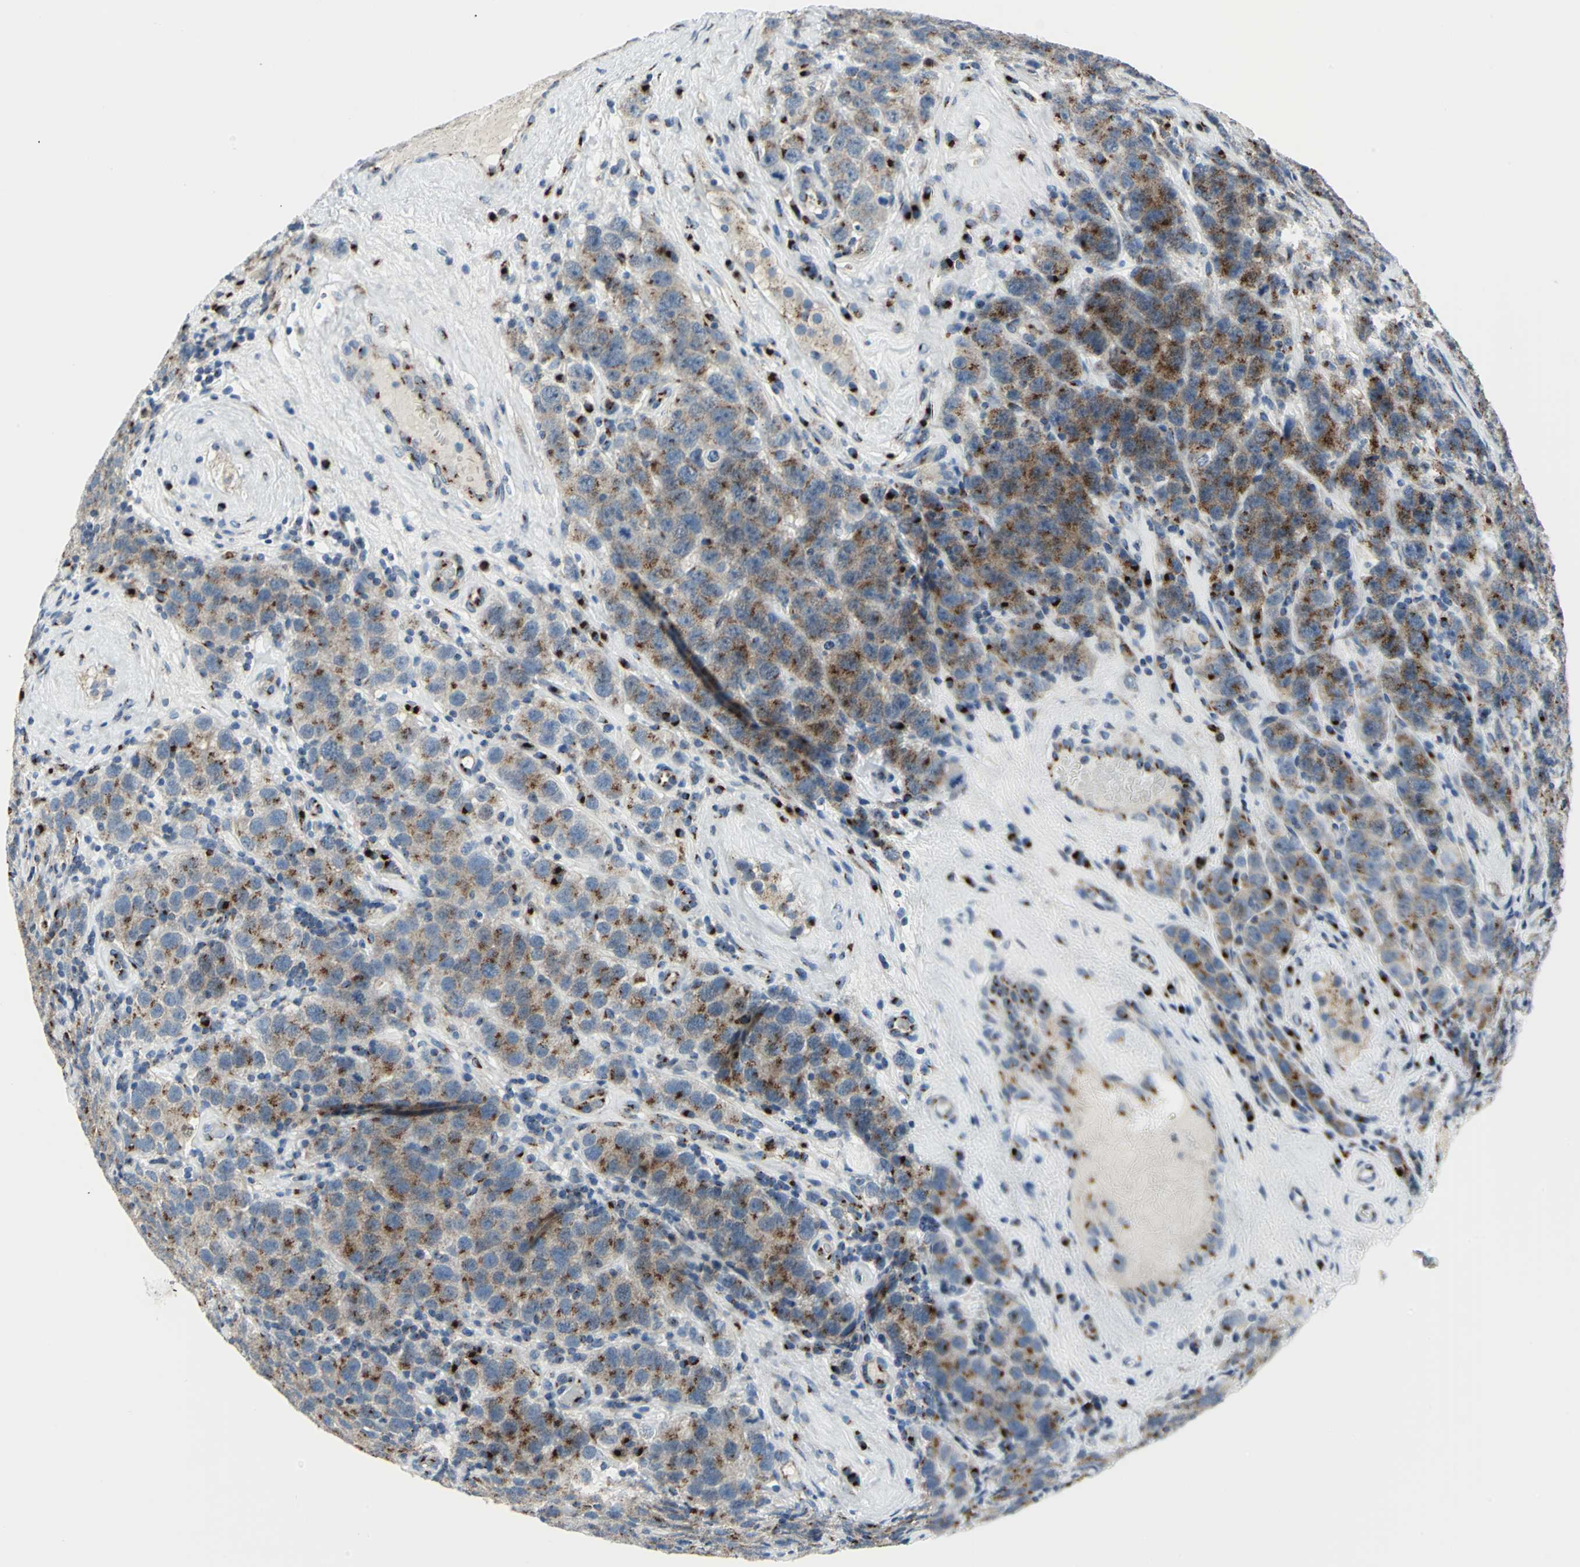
{"staining": {"intensity": "strong", "quantity": ">75%", "location": "cytoplasmic/membranous"}, "tissue": "testis cancer", "cell_type": "Tumor cells", "image_type": "cancer", "snomed": [{"axis": "morphology", "description": "Seminoma, NOS"}, {"axis": "topography", "description": "Testis"}], "caption": "An image of human testis cancer stained for a protein reveals strong cytoplasmic/membranous brown staining in tumor cells.", "gene": "GPR3", "patient": {"sex": "male", "age": 52}}